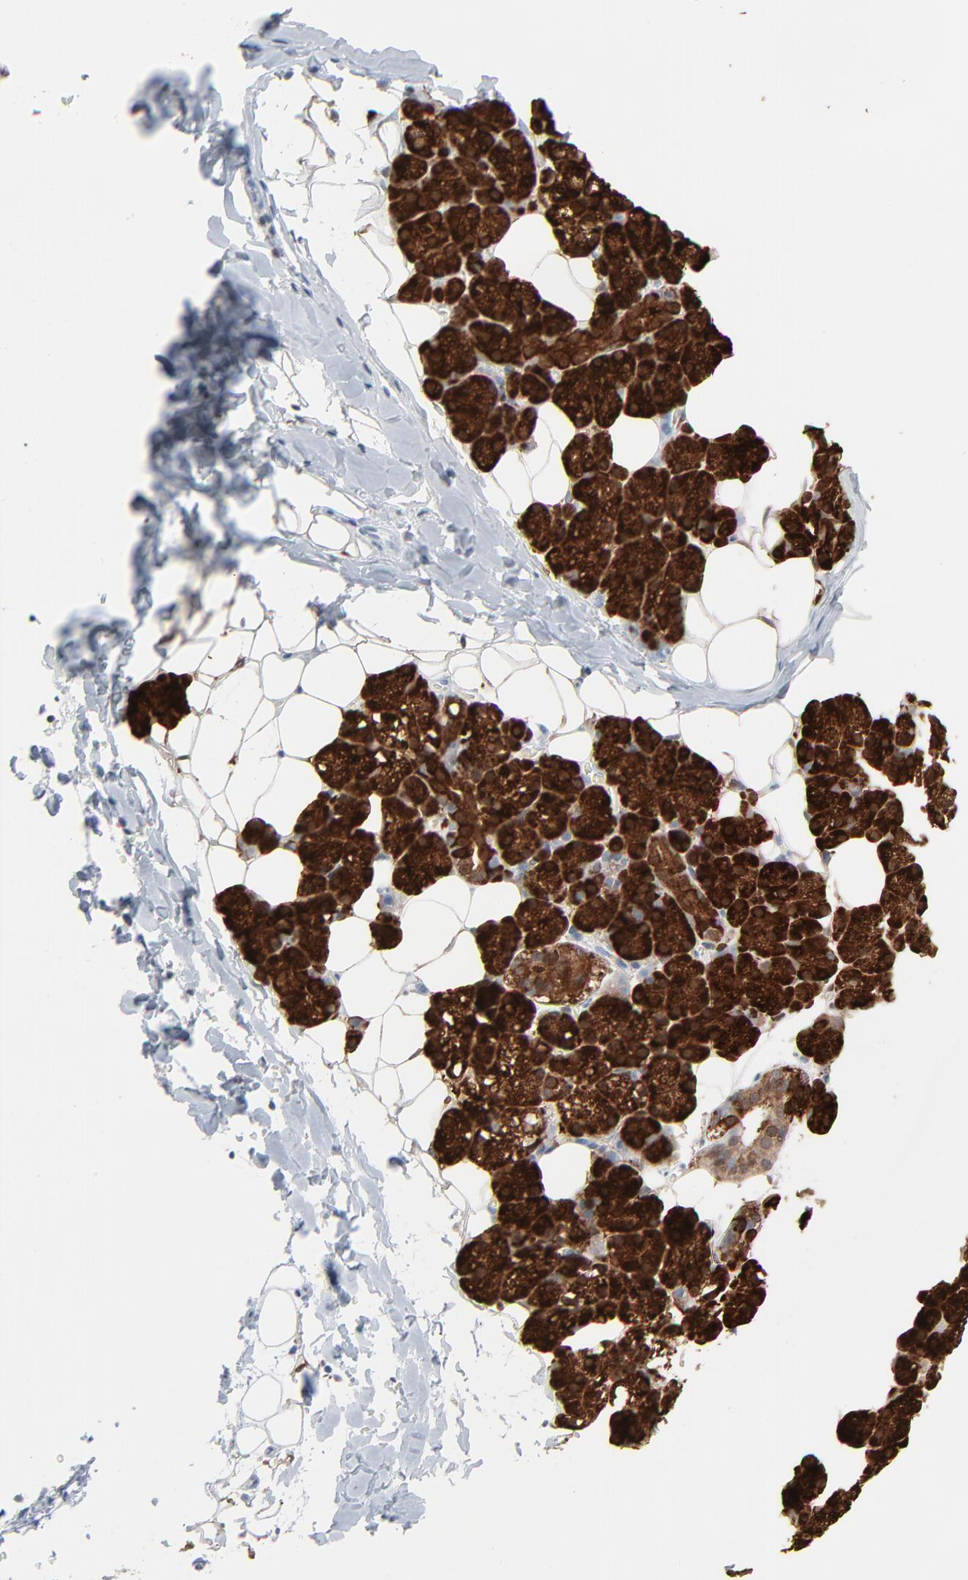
{"staining": {"intensity": "strong", "quantity": ">75%", "location": "cytoplasmic/membranous"}, "tissue": "salivary gland", "cell_type": "Glandular cells", "image_type": "normal", "snomed": [{"axis": "morphology", "description": "Normal tissue, NOS"}, {"axis": "topography", "description": "Lymph node"}, {"axis": "topography", "description": "Salivary gland"}], "caption": "Salivary gland was stained to show a protein in brown. There is high levels of strong cytoplasmic/membranous staining in approximately >75% of glandular cells. (Stains: DAB (3,3'-diaminobenzidine) in brown, nuclei in blue, Microscopy: brightfield microscopy at high magnification).", "gene": "PHGDH", "patient": {"sex": "male", "age": 8}}